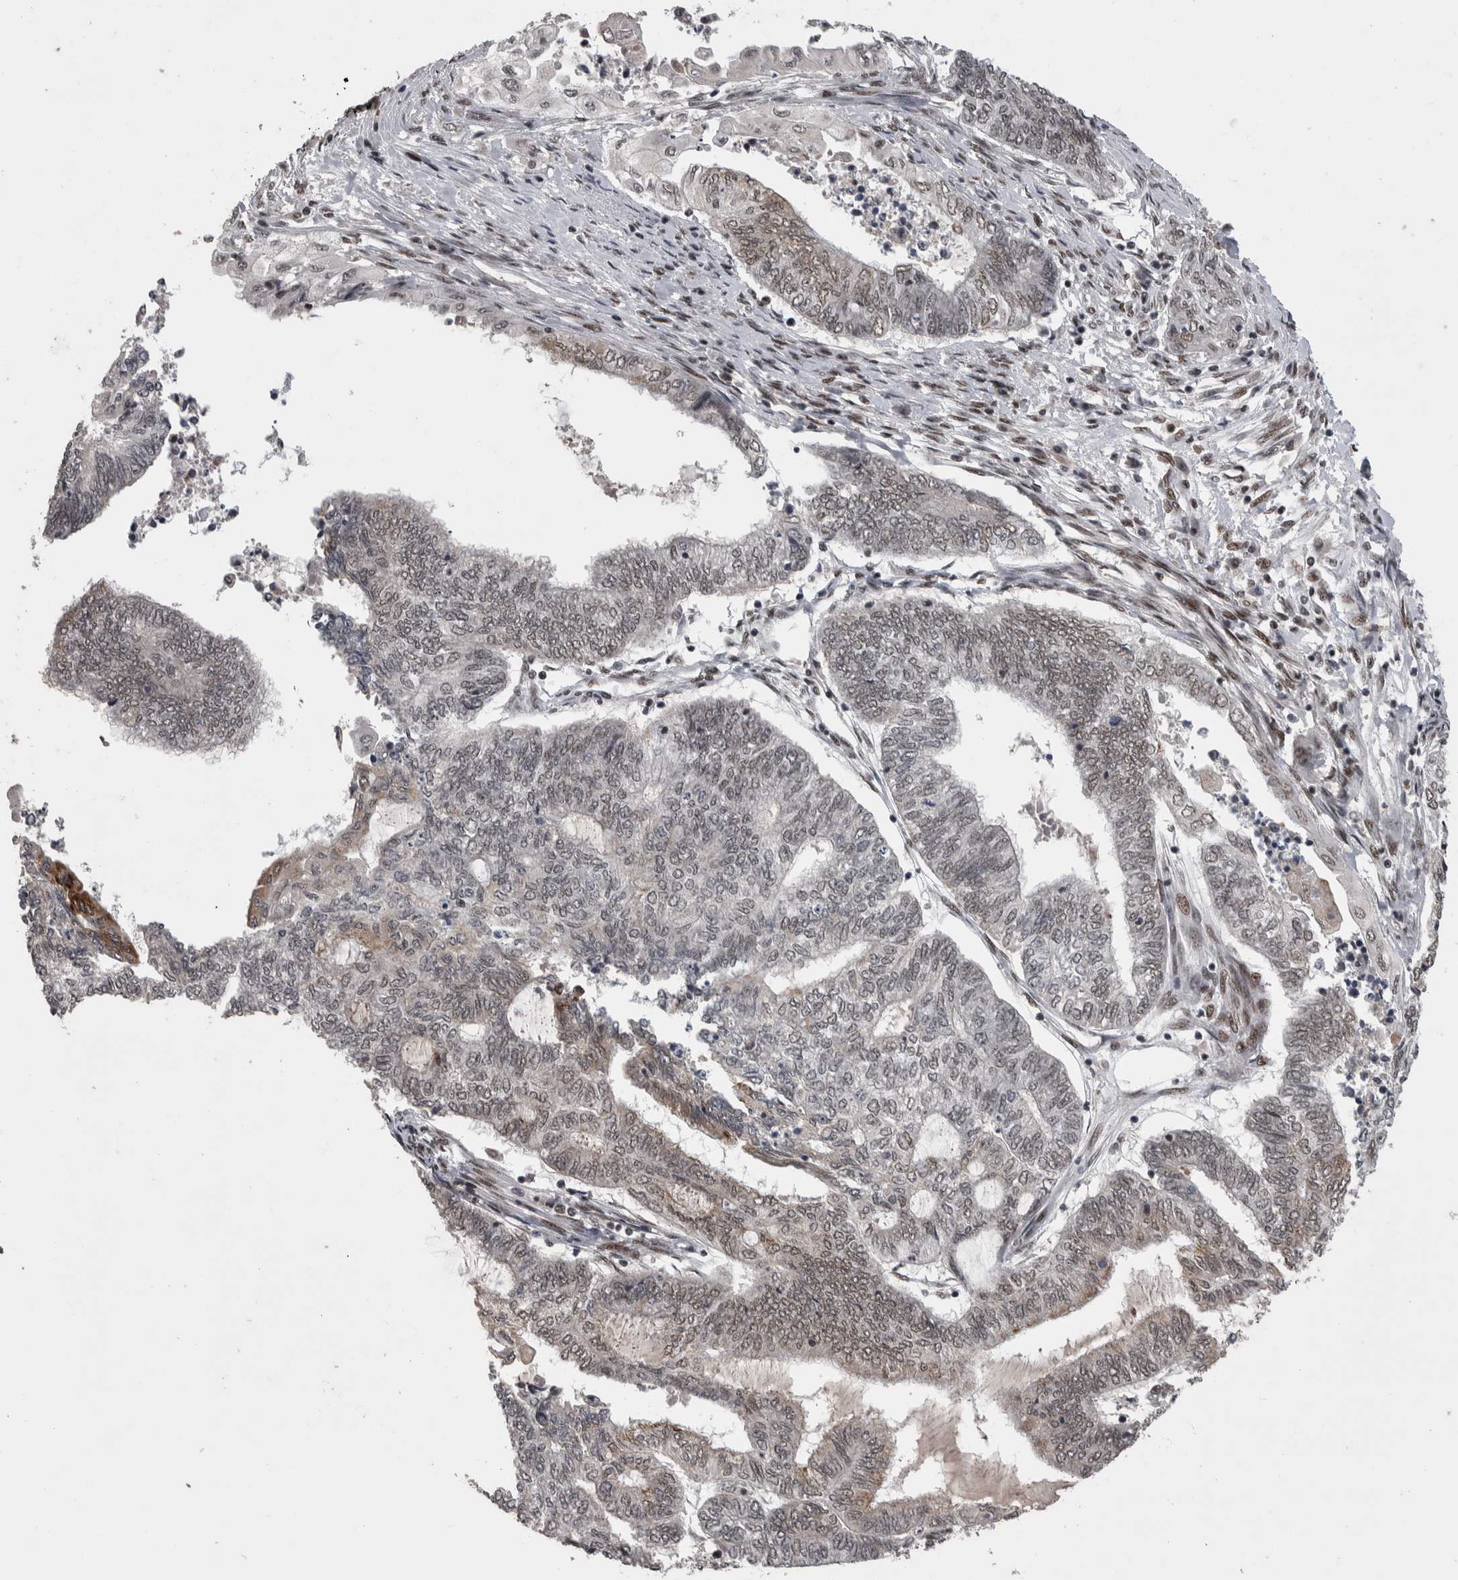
{"staining": {"intensity": "weak", "quantity": "25%-75%", "location": "nuclear"}, "tissue": "endometrial cancer", "cell_type": "Tumor cells", "image_type": "cancer", "snomed": [{"axis": "morphology", "description": "Adenocarcinoma, NOS"}, {"axis": "topography", "description": "Uterus"}, {"axis": "topography", "description": "Endometrium"}], "caption": "The micrograph exhibits immunohistochemical staining of endometrial adenocarcinoma. There is weak nuclear expression is identified in about 25%-75% of tumor cells.", "gene": "DMTF1", "patient": {"sex": "female", "age": 70}}